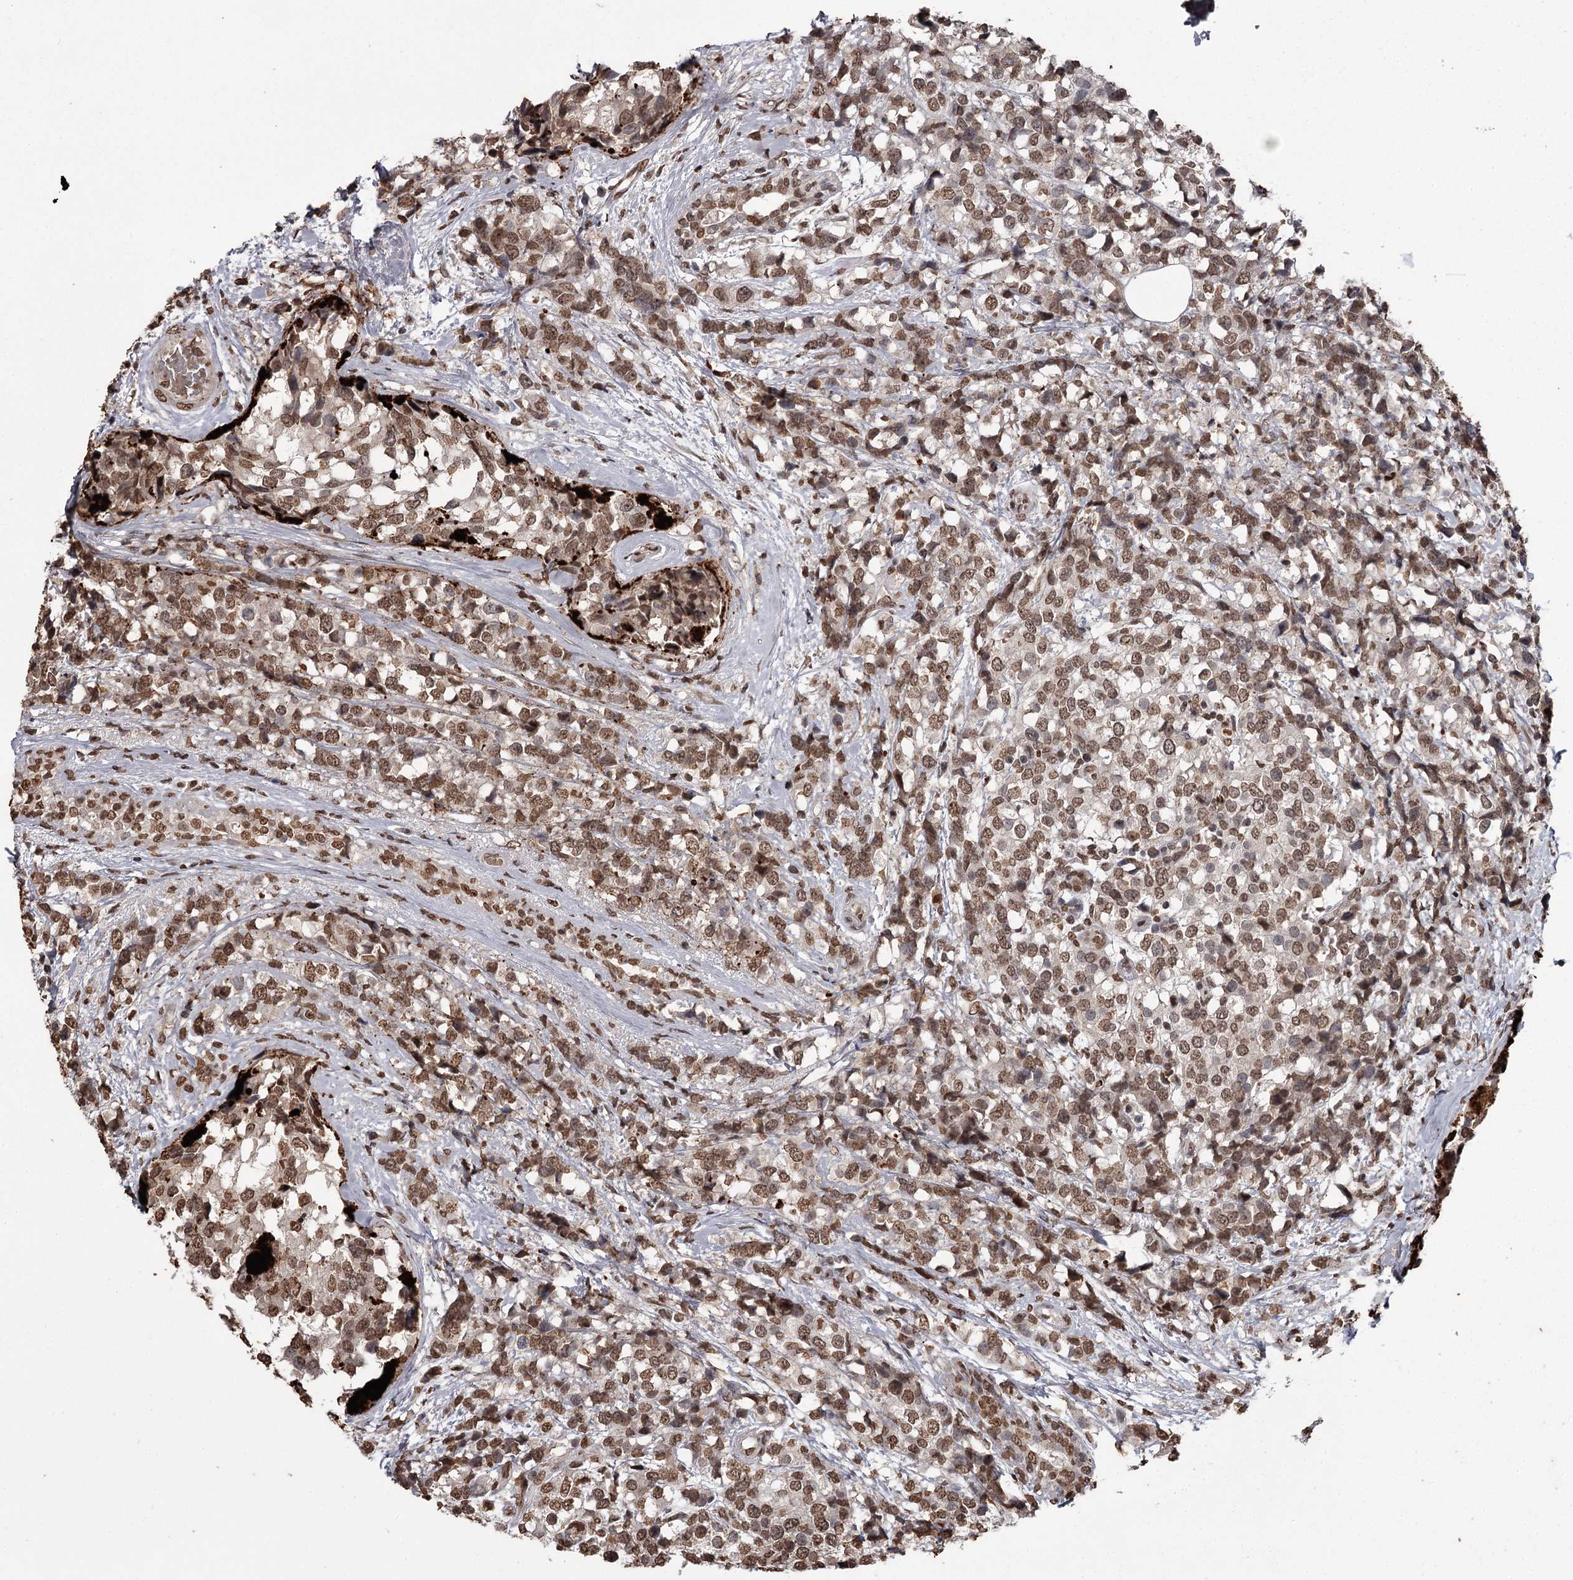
{"staining": {"intensity": "strong", "quantity": ">75%", "location": "nuclear"}, "tissue": "breast cancer", "cell_type": "Tumor cells", "image_type": "cancer", "snomed": [{"axis": "morphology", "description": "Lobular carcinoma"}, {"axis": "topography", "description": "Breast"}], "caption": "Breast cancer (lobular carcinoma) tissue reveals strong nuclear staining in about >75% of tumor cells, visualized by immunohistochemistry.", "gene": "THYN1", "patient": {"sex": "female", "age": 59}}